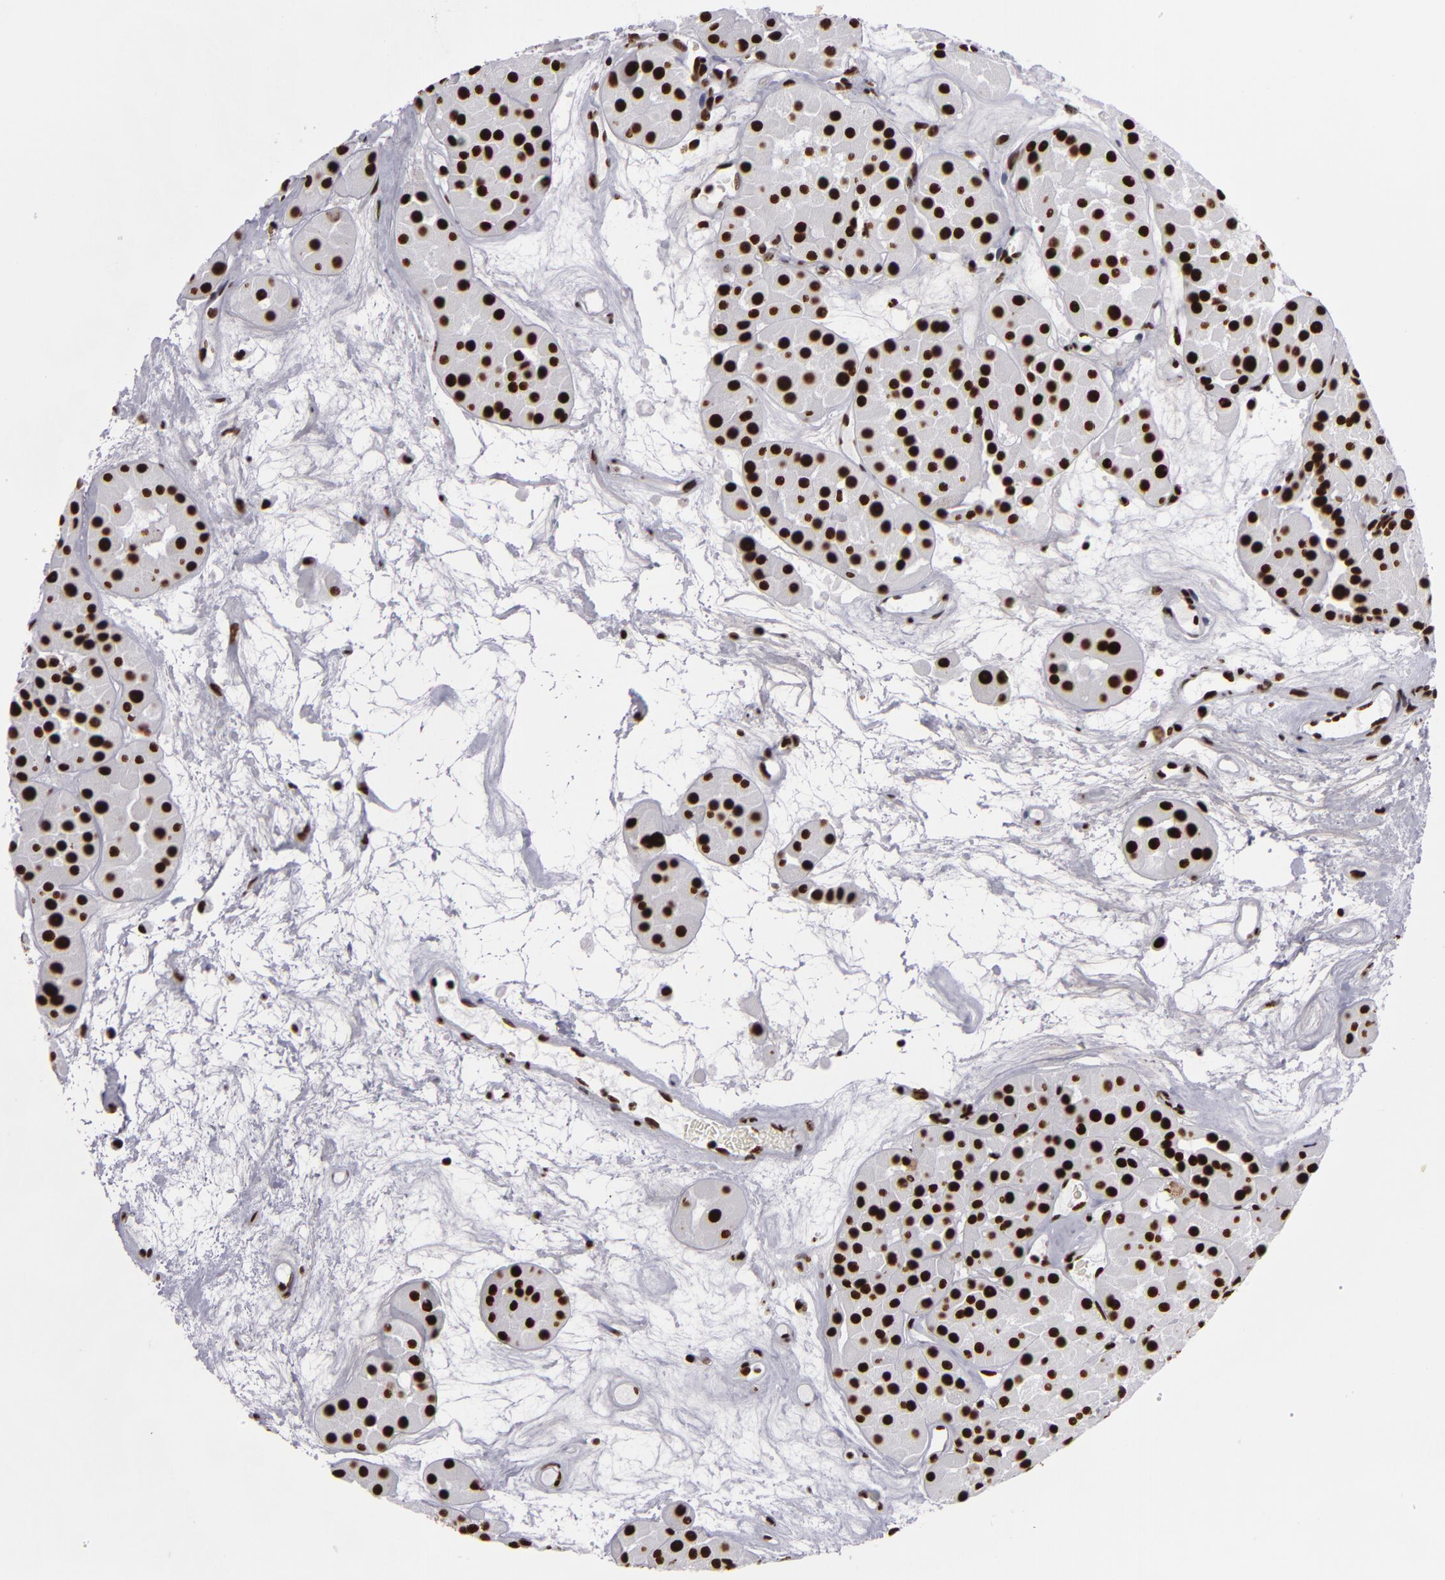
{"staining": {"intensity": "strong", "quantity": ">75%", "location": "nuclear"}, "tissue": "renal cancer", "cell_type": "Tumor cells", "image_type": "cancer", "snomed": [{"axis": "morphology", "description": "Adenocarcinoma, uncertain malignant potential"}, {"axis": "topography", "description": "Kidney"}], "caption": "Strong nuclear protein staining is identified in approximately >75% of tumor cells in renal adenocarcinoma,  uncertain malignant potential.", "gene": "SAFB", "patient": {"sex": "male", "age": 63}}